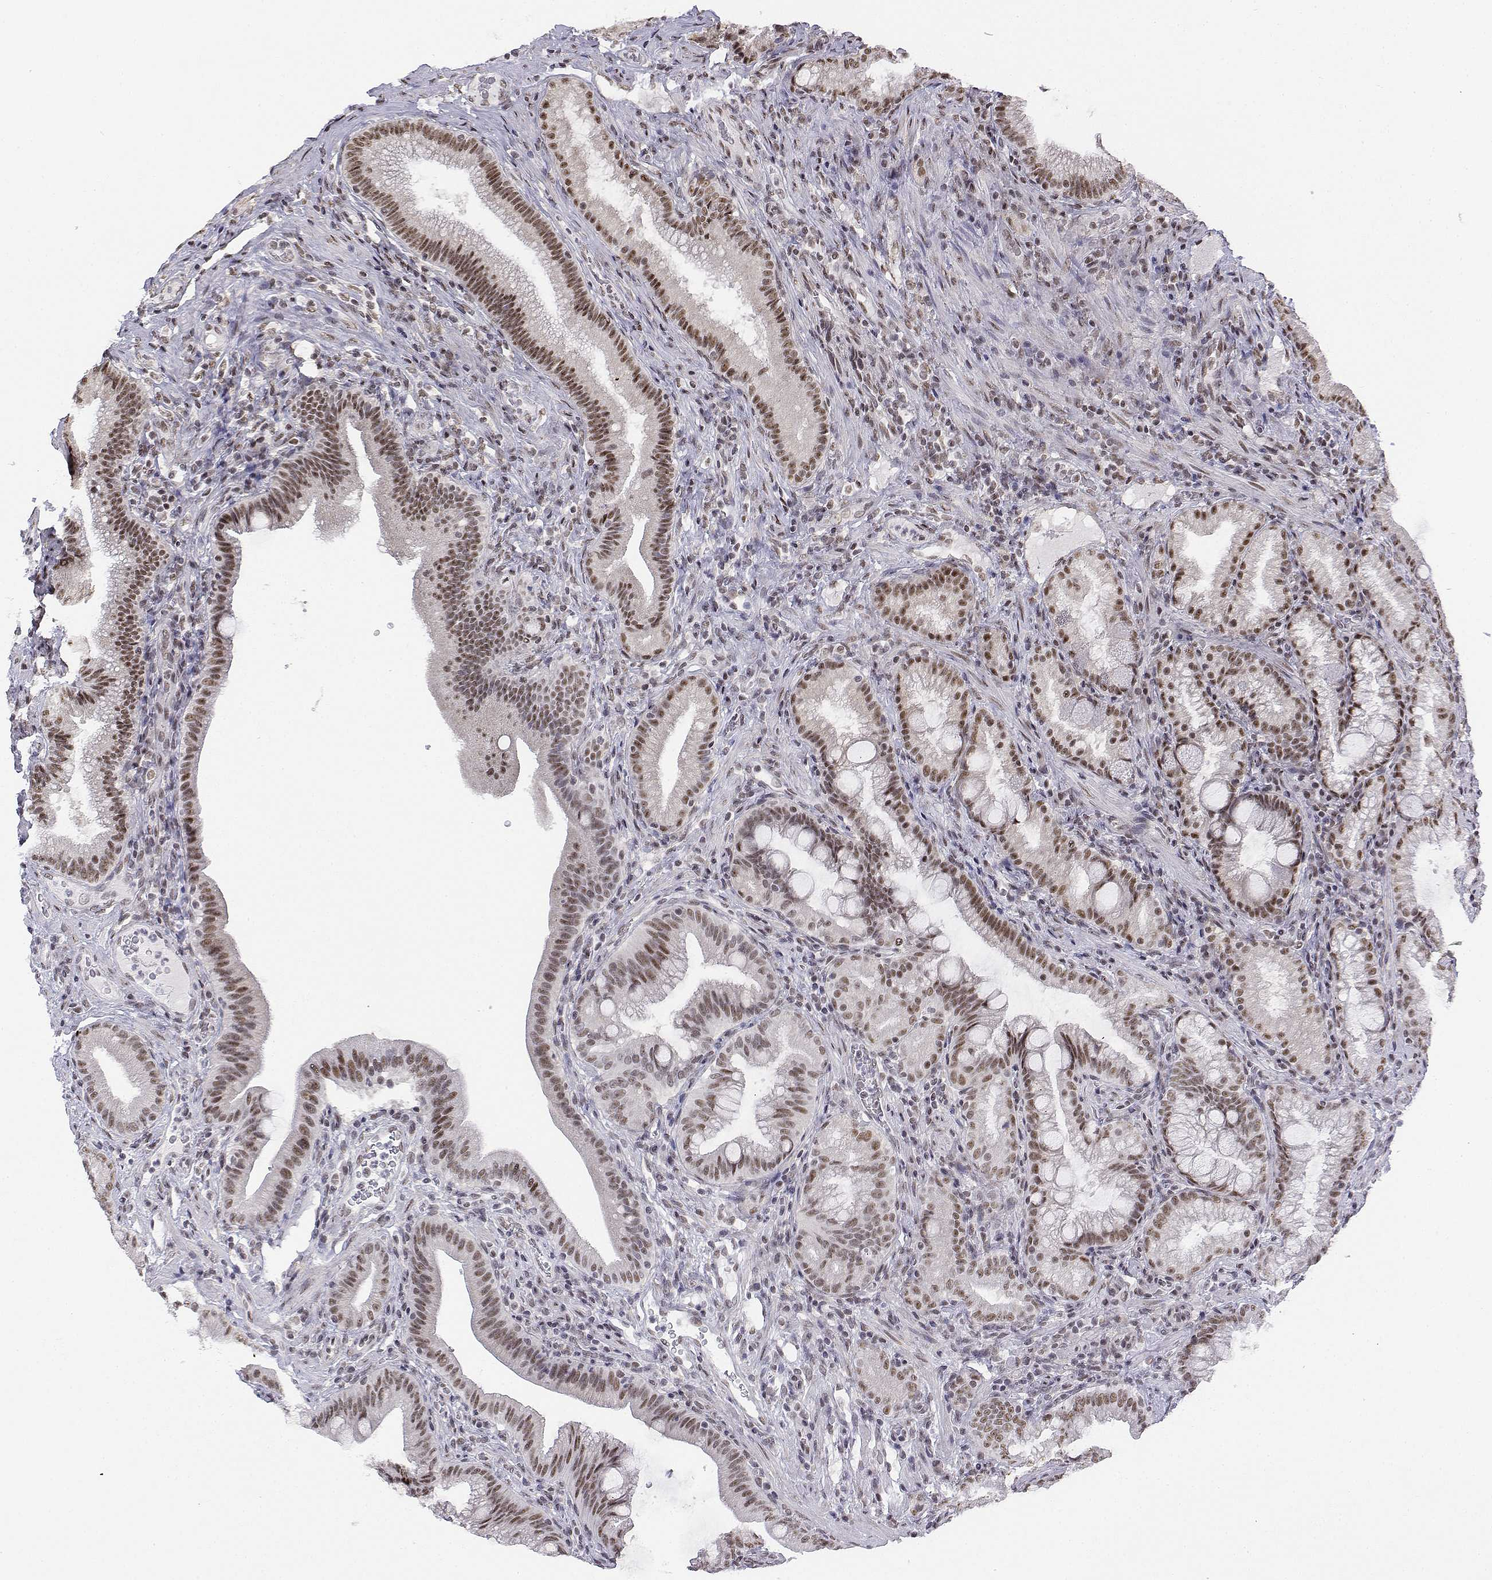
{"staining": {"intensity": "moderate", "quantity": ">75%", "location": "nuclear"}, "tissue": "duodenum", "cell_type": "Glandular cells", "image_type": "normal", "snomed": [{"axis": "morphology", "description": "Normal tissue, NOS"}, {"axis": "topography", "description": "Pancreas"}, {"axis": "topography", "description": "Duodenum"}], "caption": "Moderate nuclear positivity for a protein is present in about >75% of glandular cells of unremarkable duodenum using immunohistochemistry.", "gene": "SETD1A", "patient": {"sex": "male", "age": 59}}